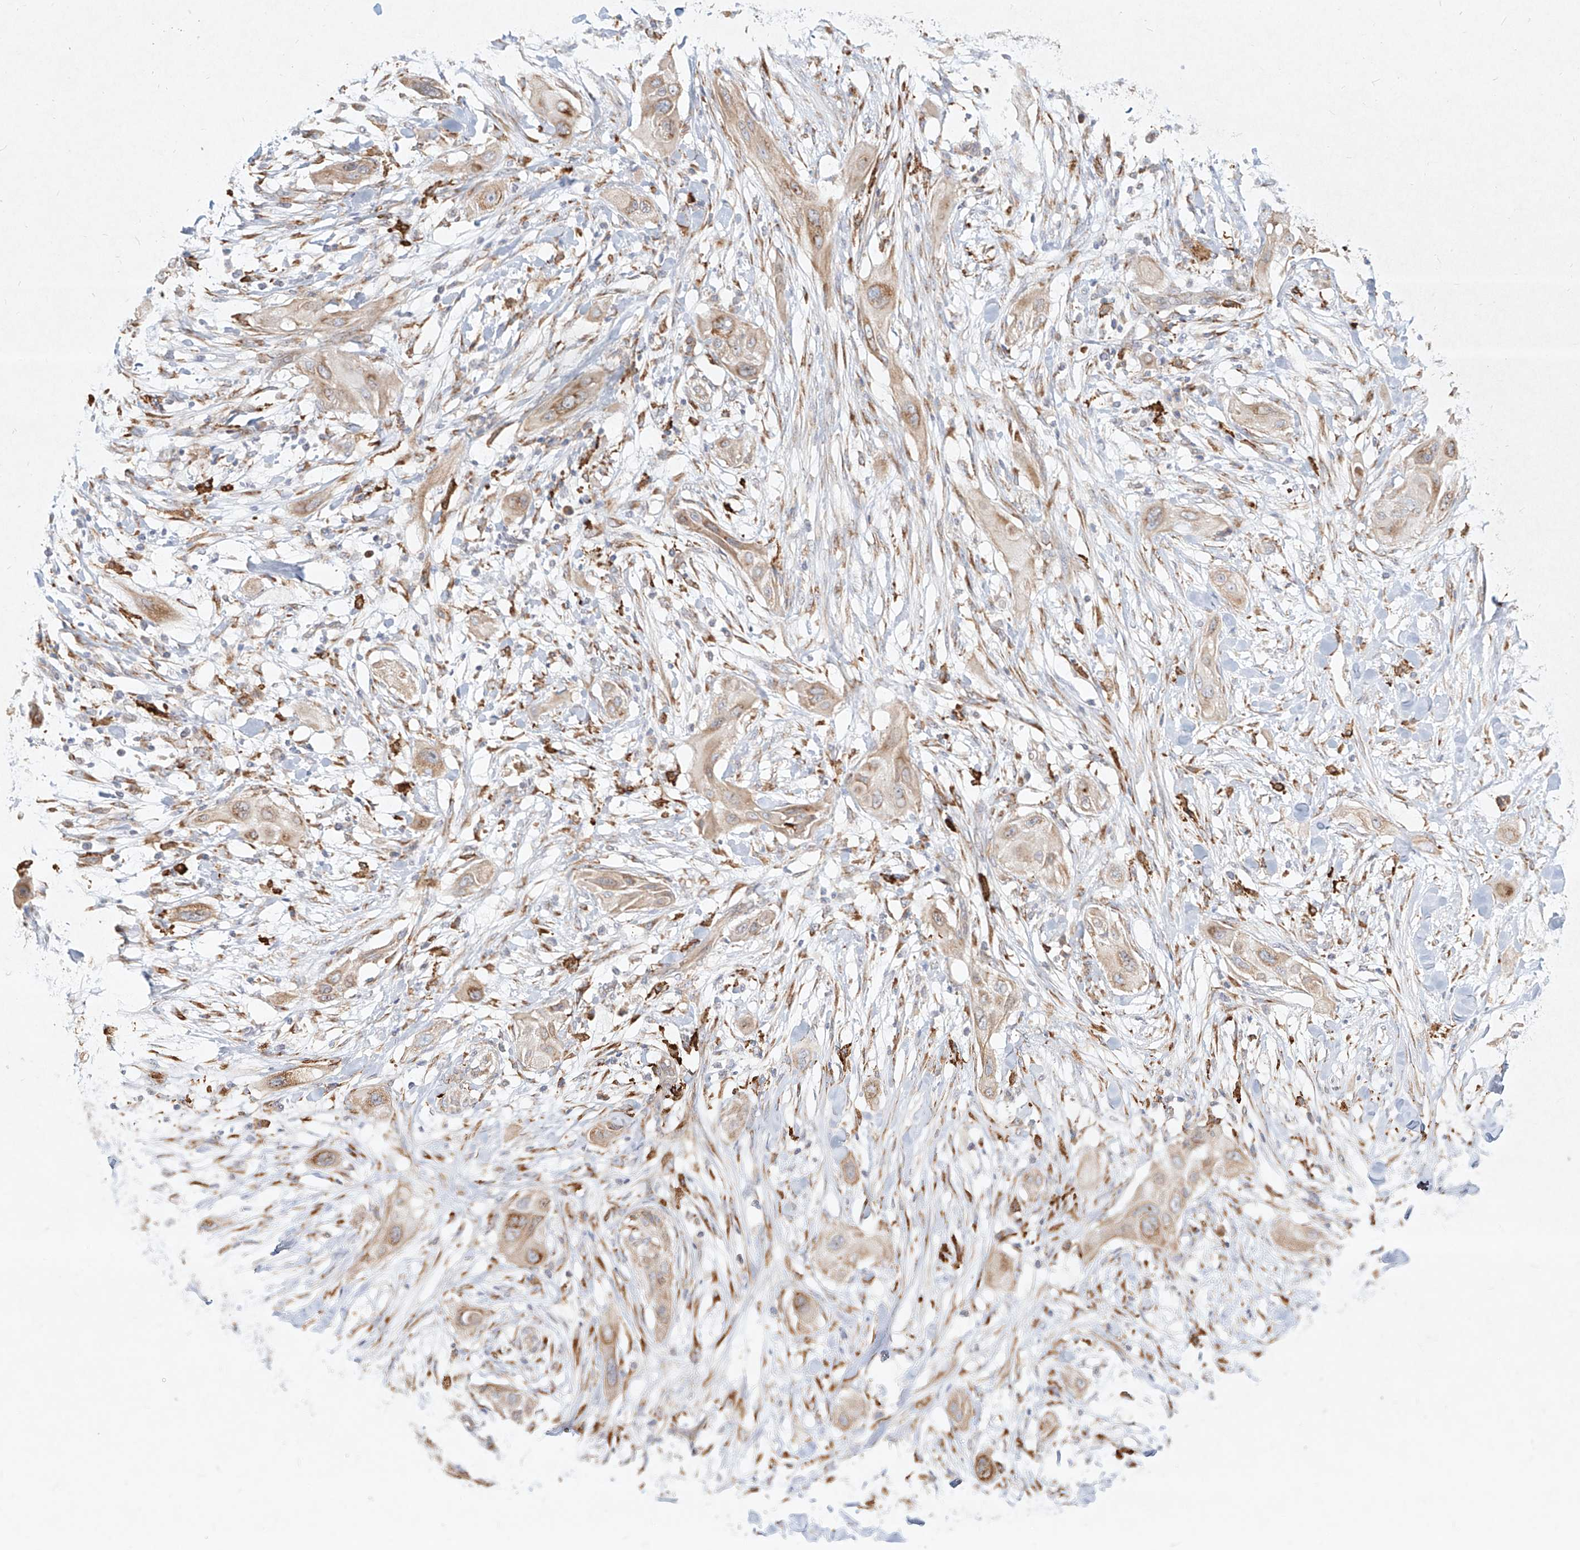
{"staining": {"intensity": "weak", "quantity": "25%-75%", "location": "cytoplasmic/membranous"}, "tissue": "lung cancer", "cell_type": "Tumor cells", "image_type": "cancer", "snomed": [{"axis": "morphology", "description": "Squamous cell carcinoma, NOS"}, {"axis": "topography", "description": "Lung"}], "caption": "Immunohistochemical staining of lung cancer shows low levels of weak cytoplasmic/membranous positivity in approximately 25%-75% of tumor cells.", "gene": "CD209", "patient": {"sex": "female", "age": 47}}